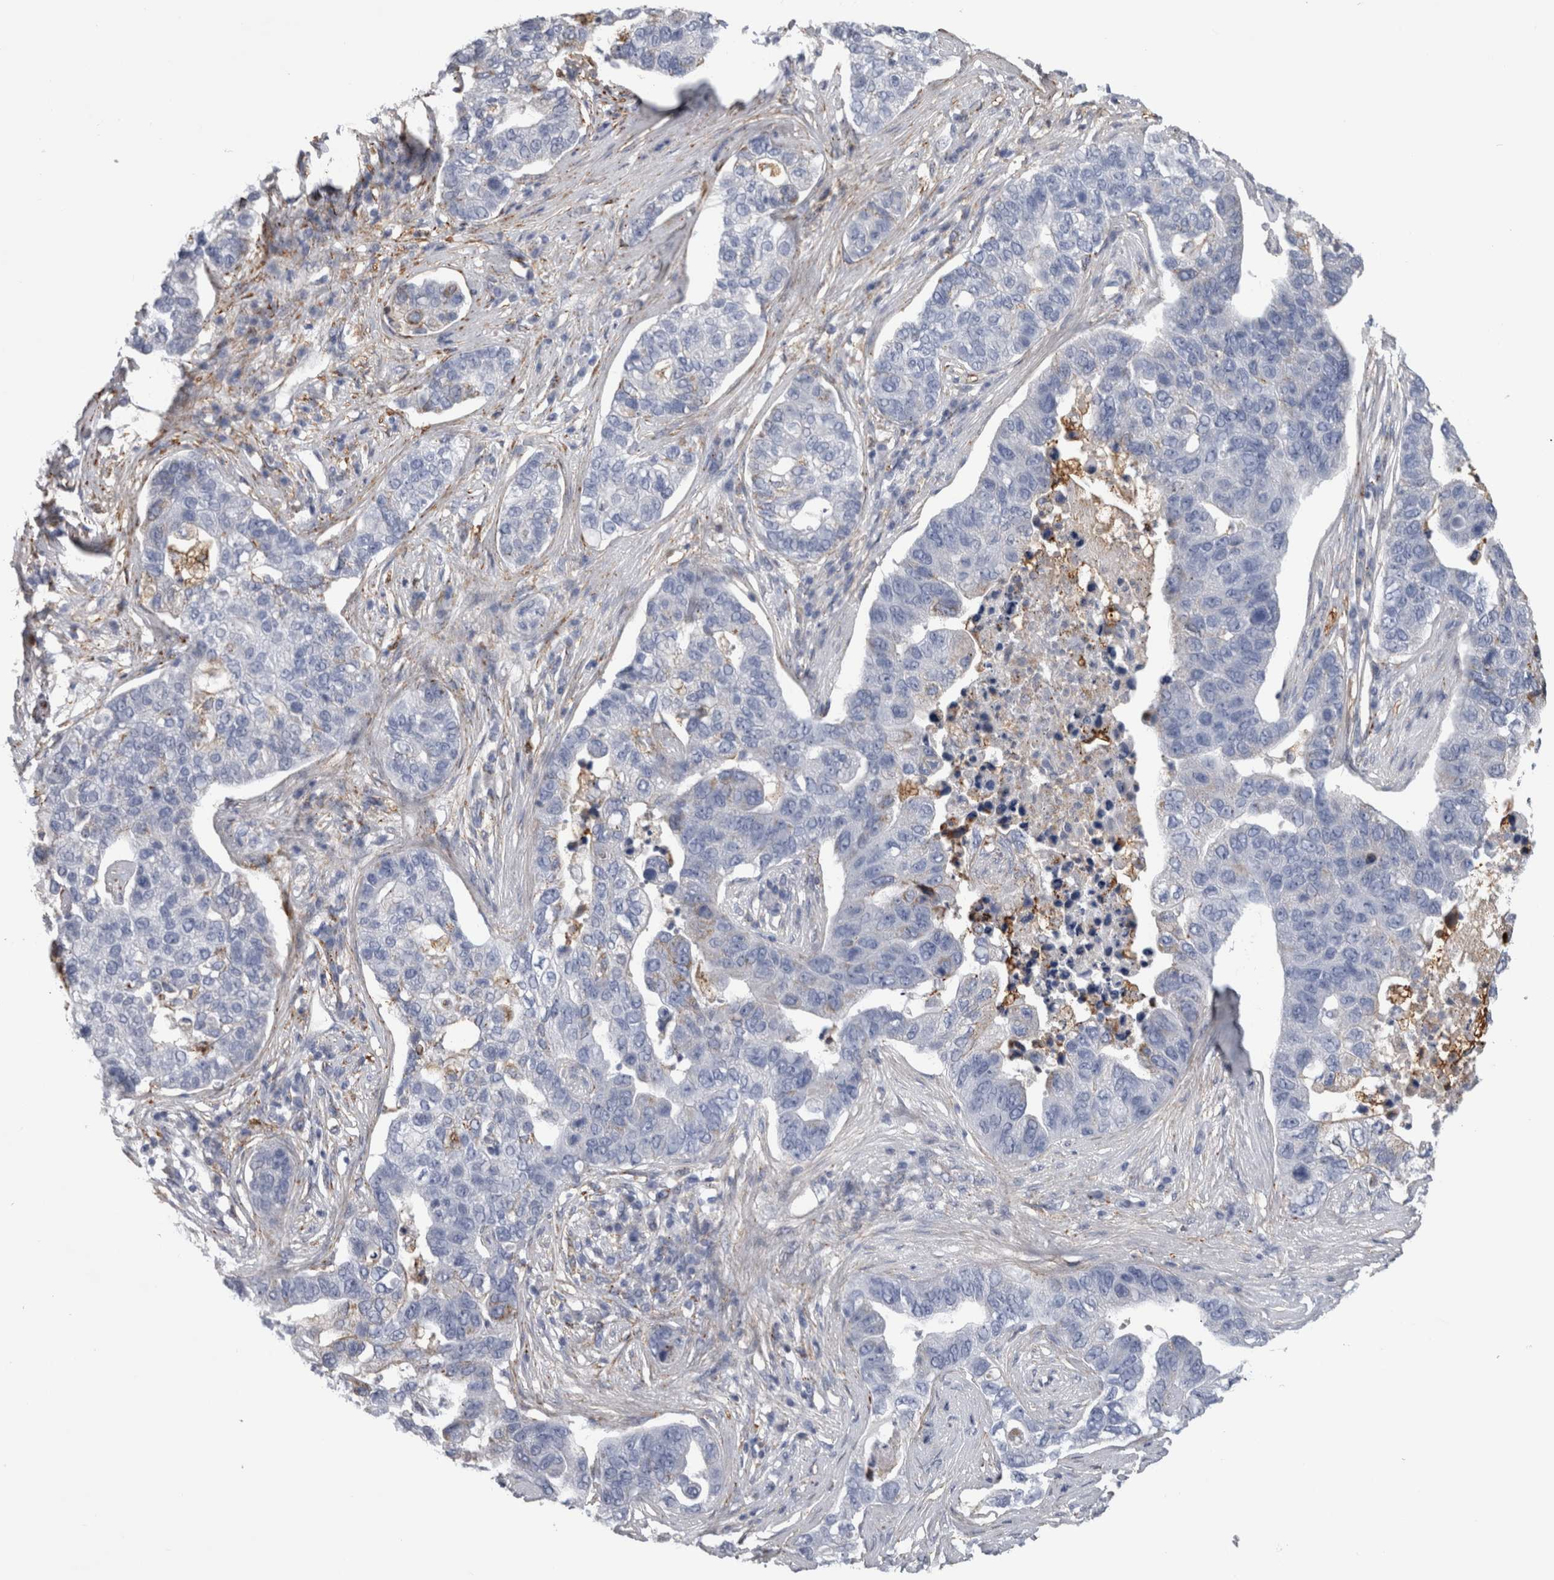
{"staining": {"intensity": "negative", "quantity": "none", "location": "none"}, "tissue": "pancreatic cancer", "cell_type": "Tumor cells", "image_type": "cancer", "snomed": [{"axis": "morphology", "description": "Adenocarcinoma, NOS"}, {"axis": "topography", "description": "Pancreas"}], "caption": "This is an IHC micrograph of human pancreatic cancer (adenocarcinoma). There is no expression in tumor cells.", "gene": "DNAJC24", "patient": {"sex": "female", "age": 61}}